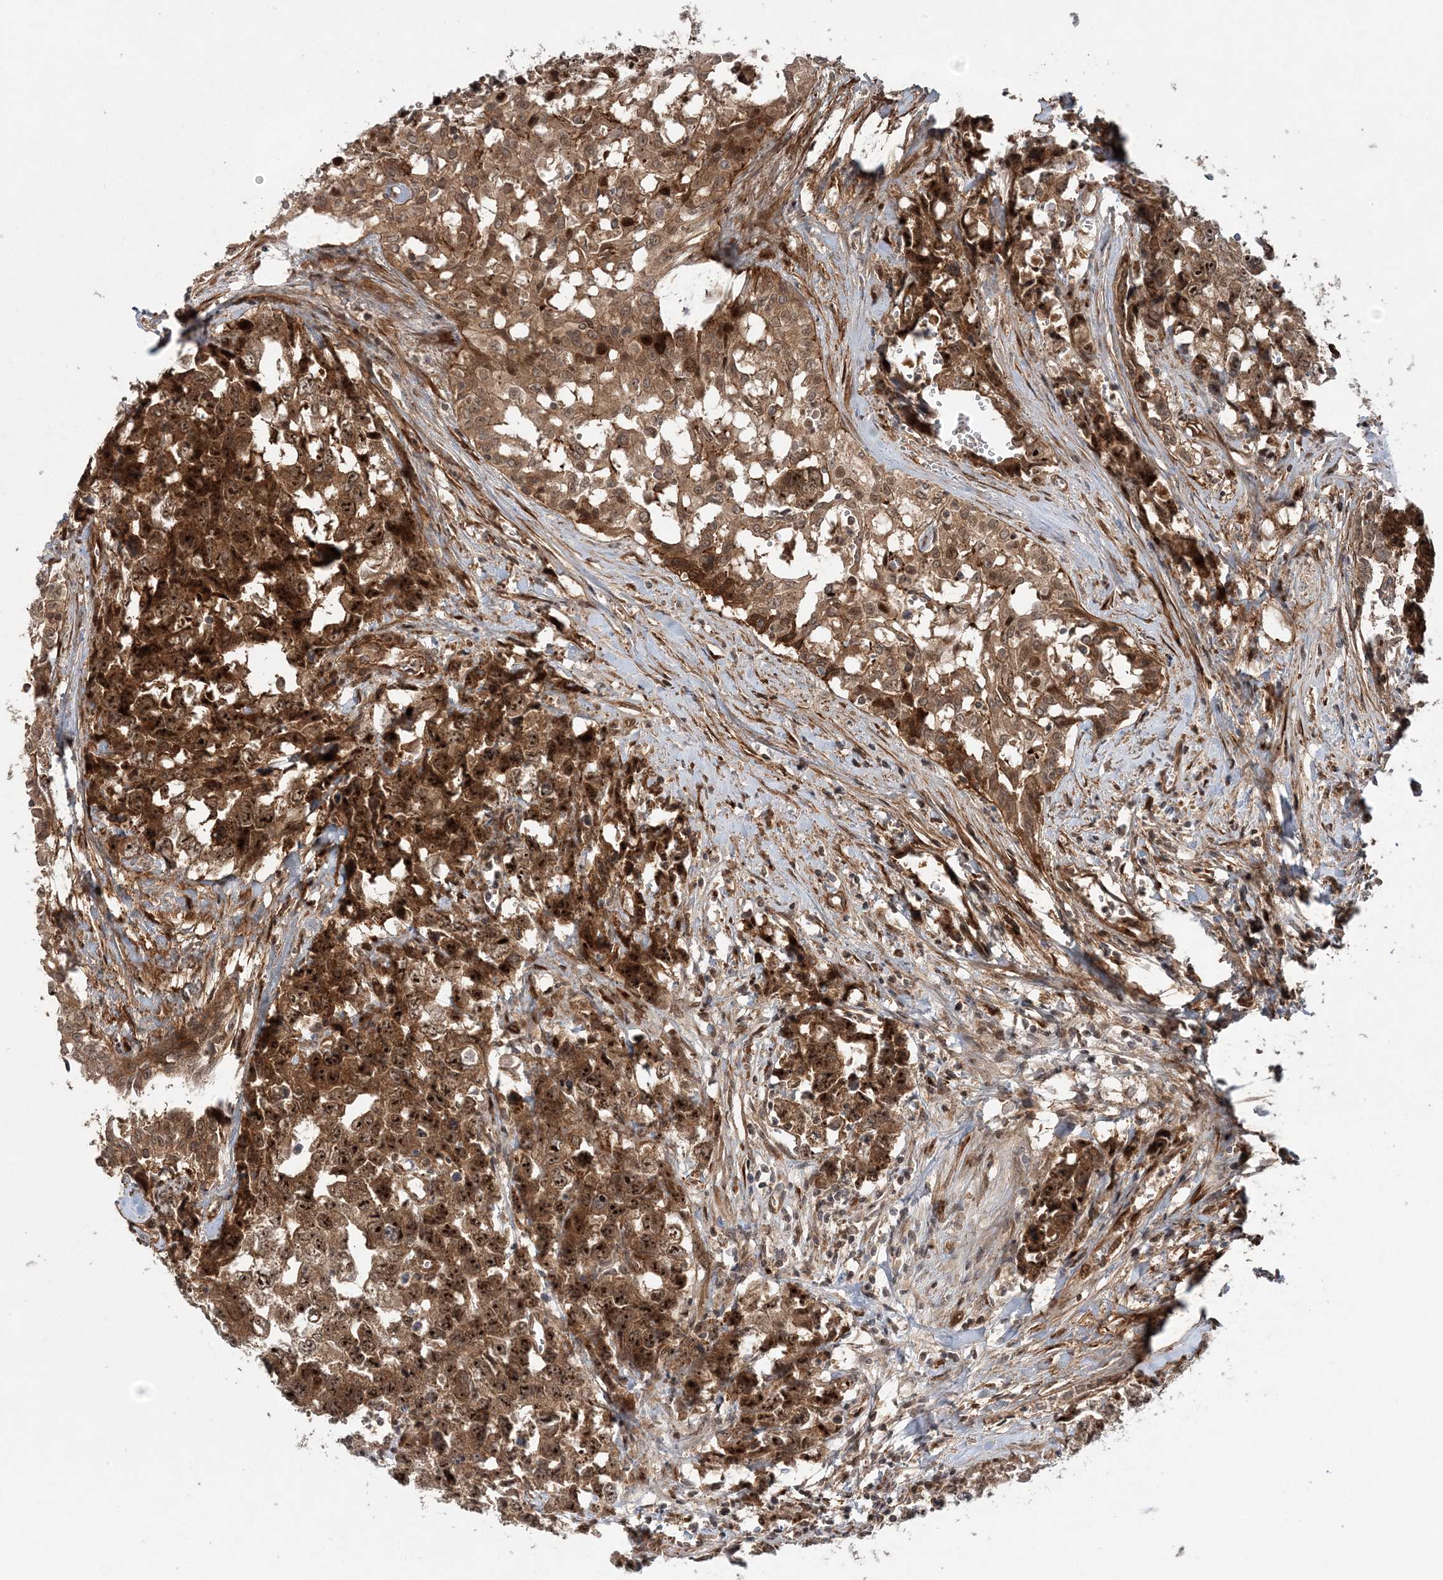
{"staining": {"intensity": "strong", "quantity": ">75%", "location": "cytoplasmic/membranous,nuclear"}, "tissue": "testis cancer", "cell_type": "Tumor cells", "image_type": "cancer", "snomed": [{"axis": "morphology", "description": "Carcinoma, Embryonal, NOS"}, {"axis": "topography", "description": "Testis"}], "caption": "A brown stain highlights strong cytoplasmic/membranous and nuclear positivity of a protein in testis embryonal carcinoma tumor cells.", "gene": "GEMIN5", "patient": {"sex": "male", "age": 31}}